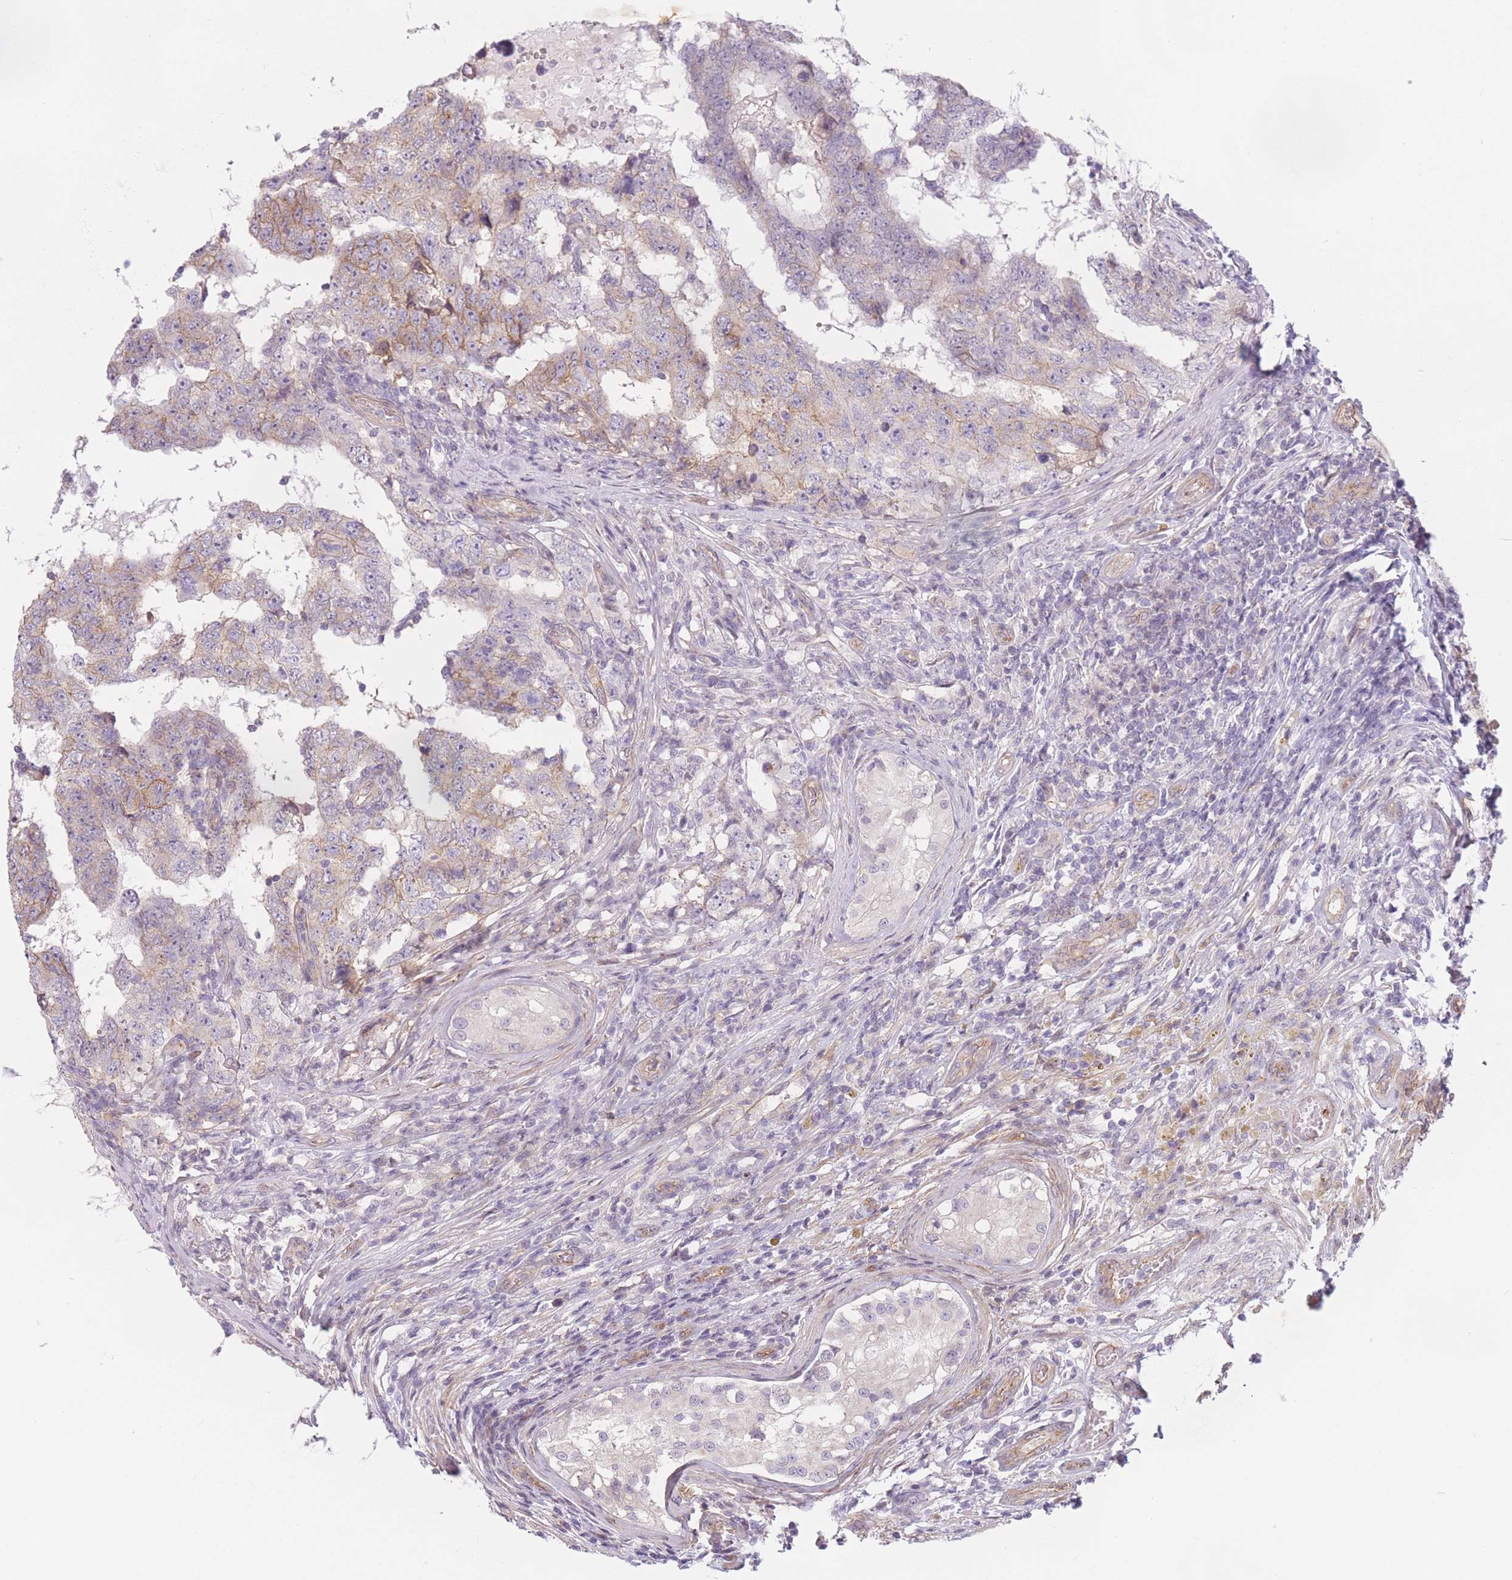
{"staining": {"intensity": "weak", "quantity": "25%-75%", "location": "cytoplasmic/membranous"}, "tissue": "testis cancer", "cell_type": "Tumor cells", "image_type": "cancer", "snomed": [{"axis": "morphology", "description": "Carcinoma, Embryonal, NOS"}, {"axis": "topography", "description": "Testis"}], "caption": "IHC histopathology image of human testis embryonal carcinoma stained for a protein (brown), which exhibits low levels of weak cytoplasmic/membranous staining in about 25%-75% of tumor cells.", "gene": "SLC7A6", "patient": {"sex": "male", "age": 25}}